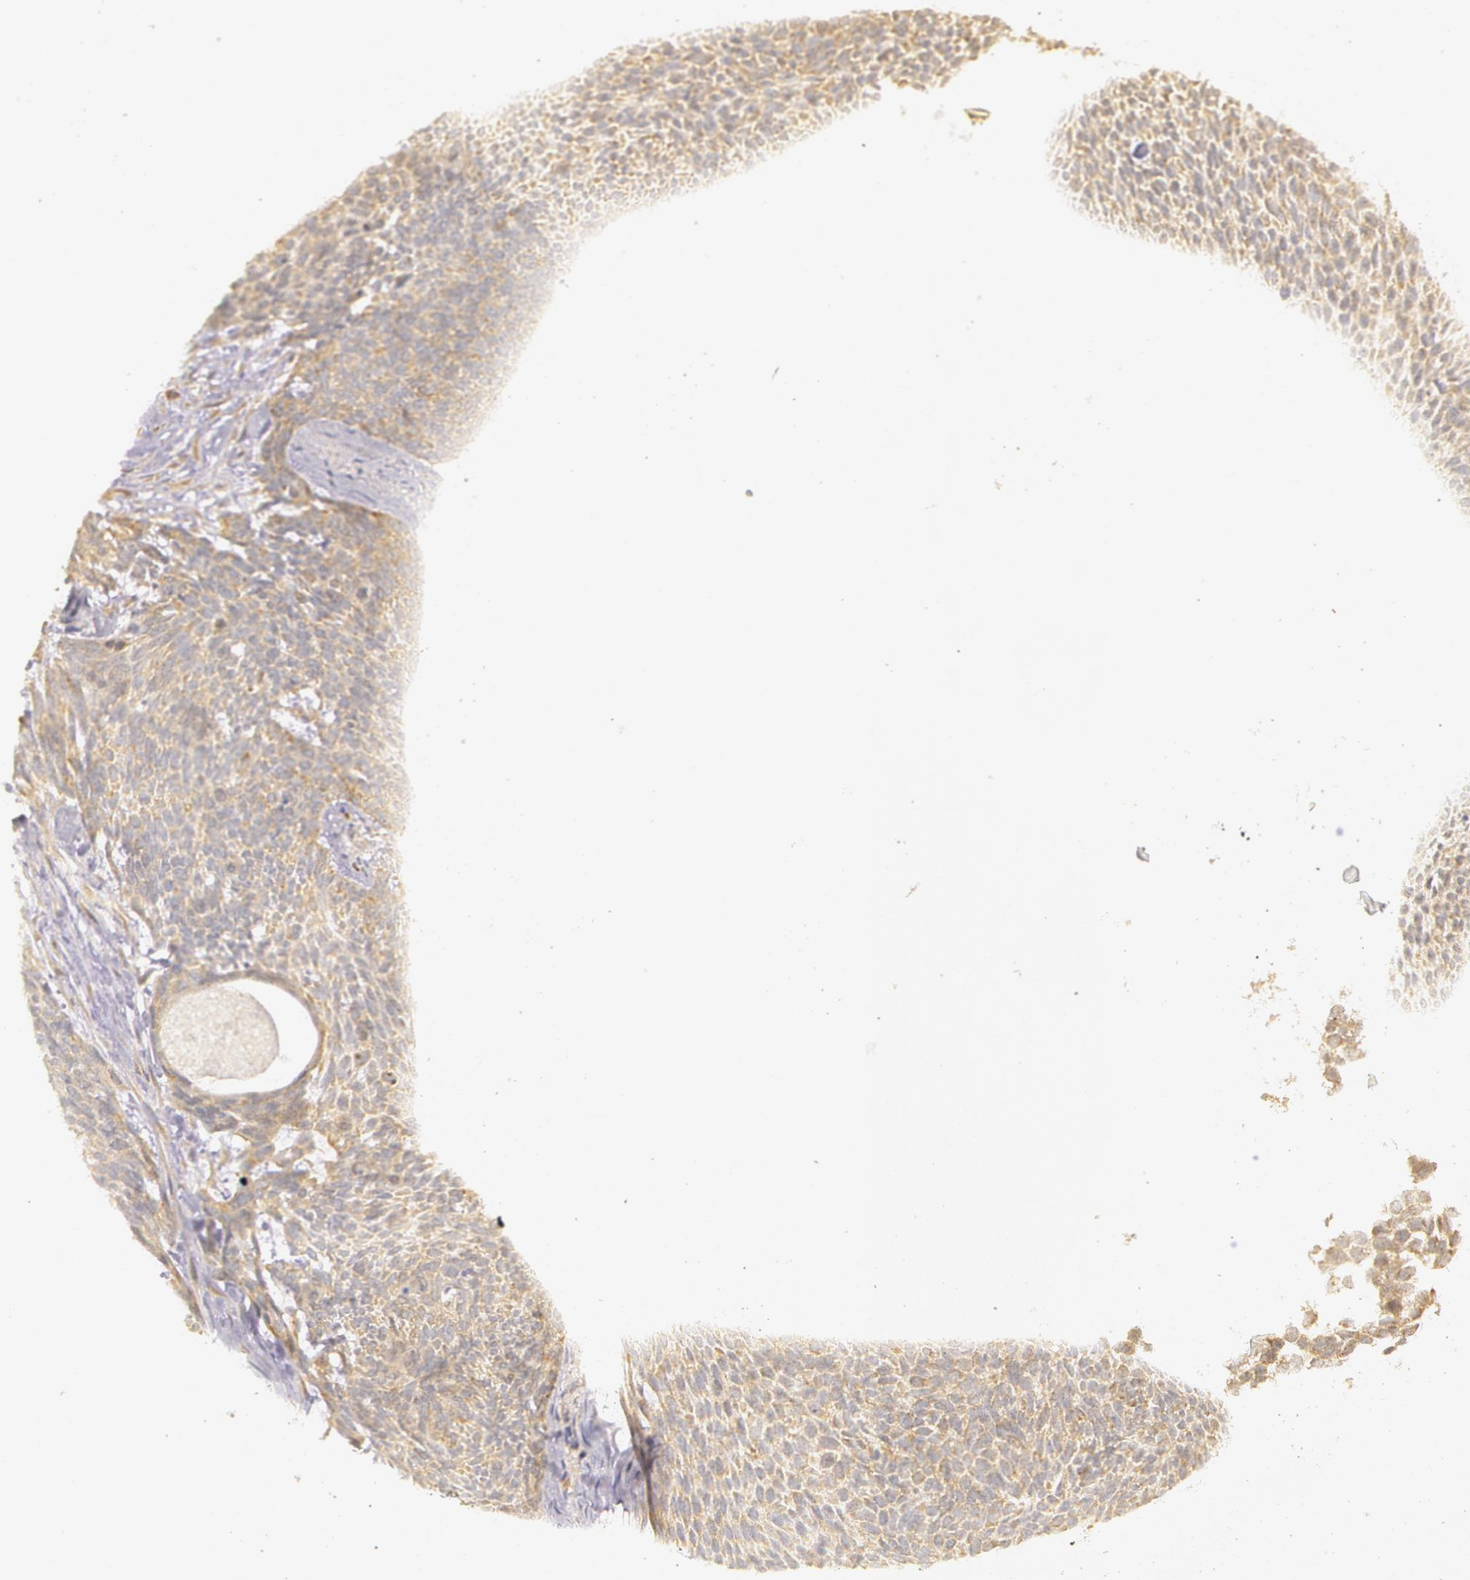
{"staining": {"intensity": "weak", "quantity": ">75%", "location": "cytoplasmic/membranous"}, "tissue": "skin cancer", "cell_type": "Tumor cells", "image_type": "cancer", "snomed": [{"axis": "morphology", "description": "Basal cell carcinoma"}, {"axis": "topography", "description": "Skin"}], "caption": "Protein expression analysis of skin cancer displays weak cytoplasmic/membranous positivity in about >75% of tumor cells. The protein of interest is stained brown, and the nuclei are stained in blue (DAB (3,3'-diaminobenzidine) IHC with brightfield microscopy, high magnification).", "gene": "ASCC2", "patient": {"sex": "male", "age": 84}}